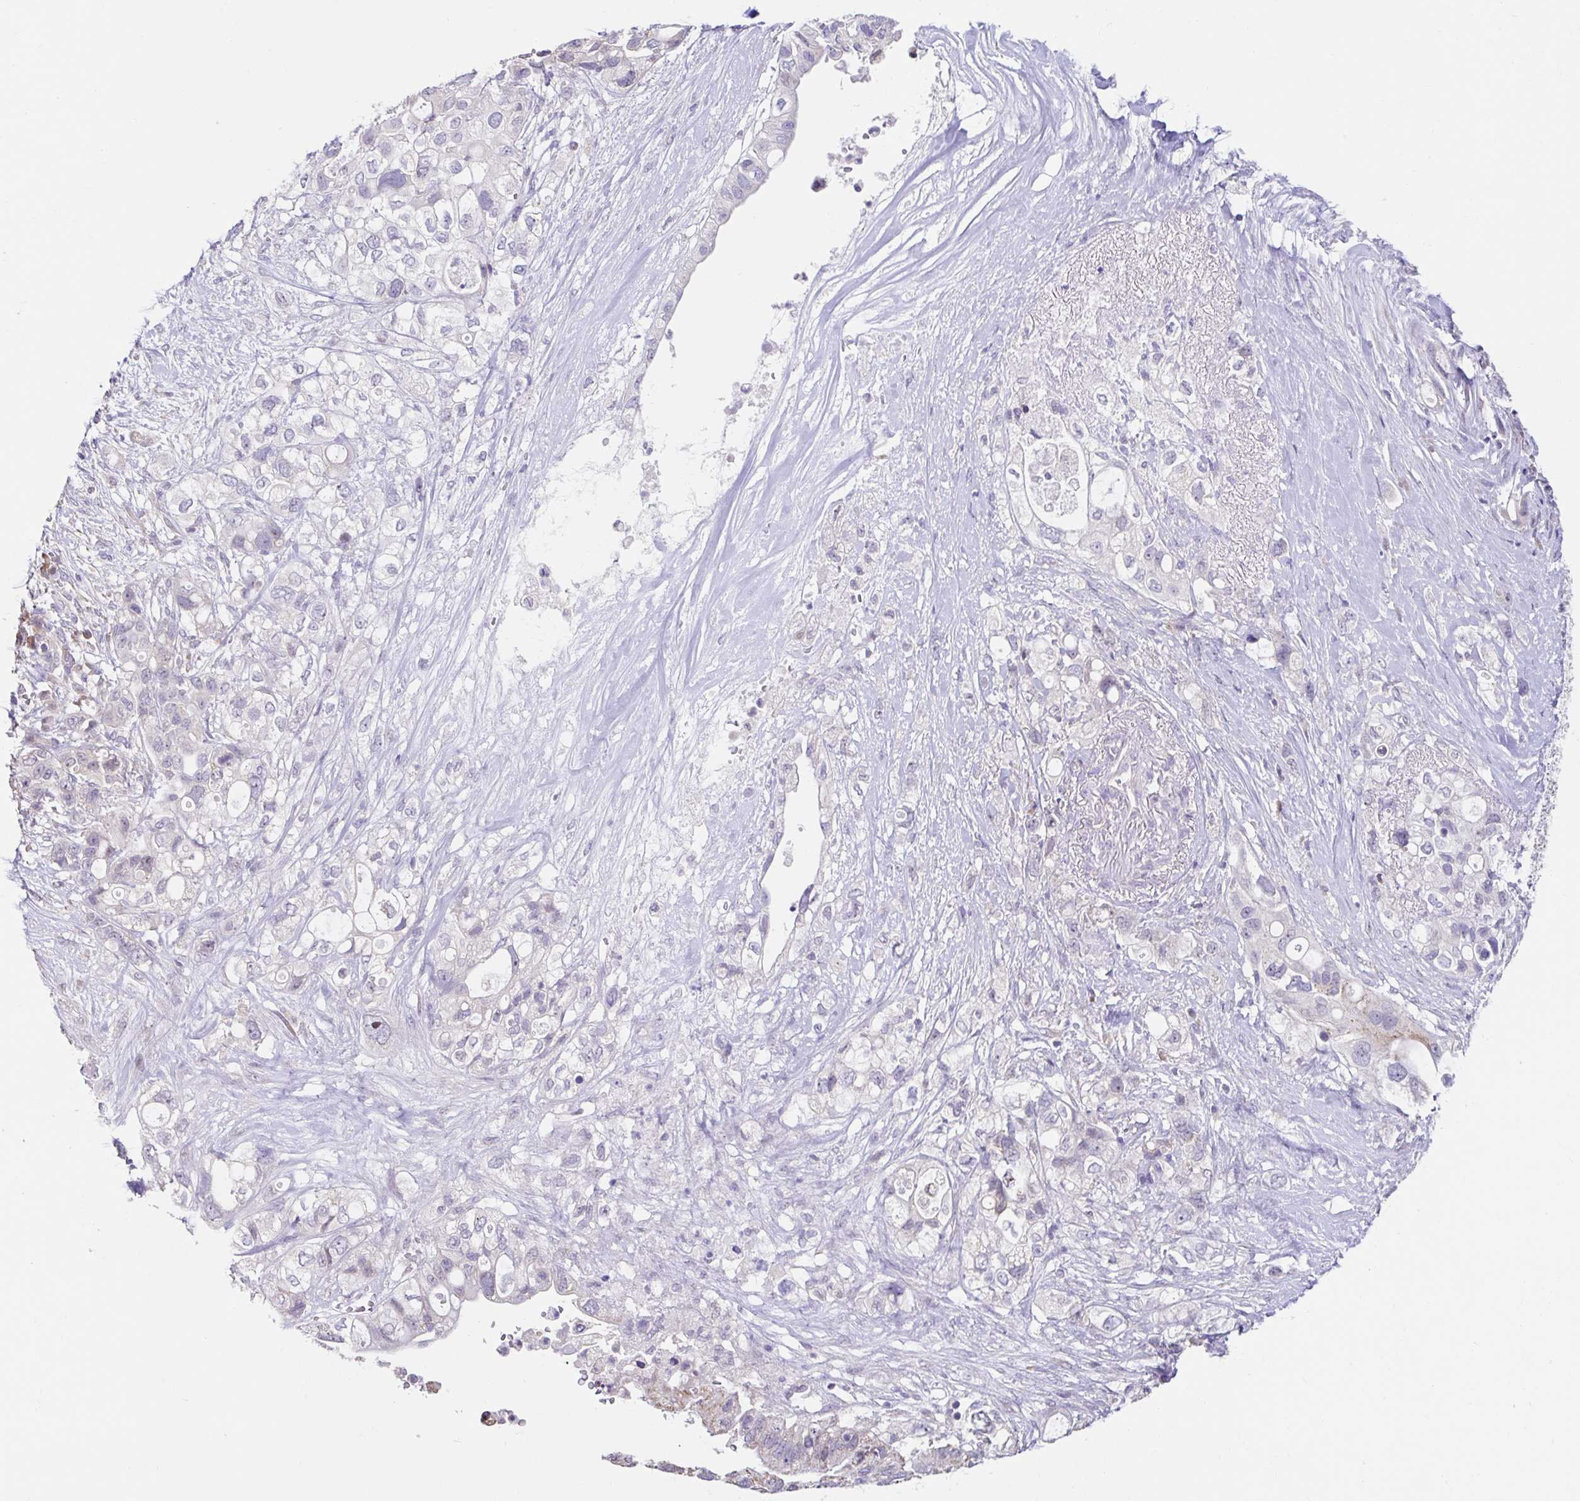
{"staining": {"intensity": "moderate", "quantity": "25%-75%", "location": "cytoplasmic/membranous"}, "tissue": "pancreatic cancer", "cell_type": "Tumor cells", "image_type": "cancer", "snomed": [{"axis": "morphology", "description": "Adenocarcinoma, NOS"}, {"axis": "topography", "description": "Pancreas"}], "caption": "Approximately 25%-75% of tumor cells in human pancreatic adenocarcinoma exhibit moderate cytoplasmic/membranous protein positivity as visualized by brown immunohistochemical staining.", "gene": "NT5C1B", "patient": {"sex": "female", "age": 72}}